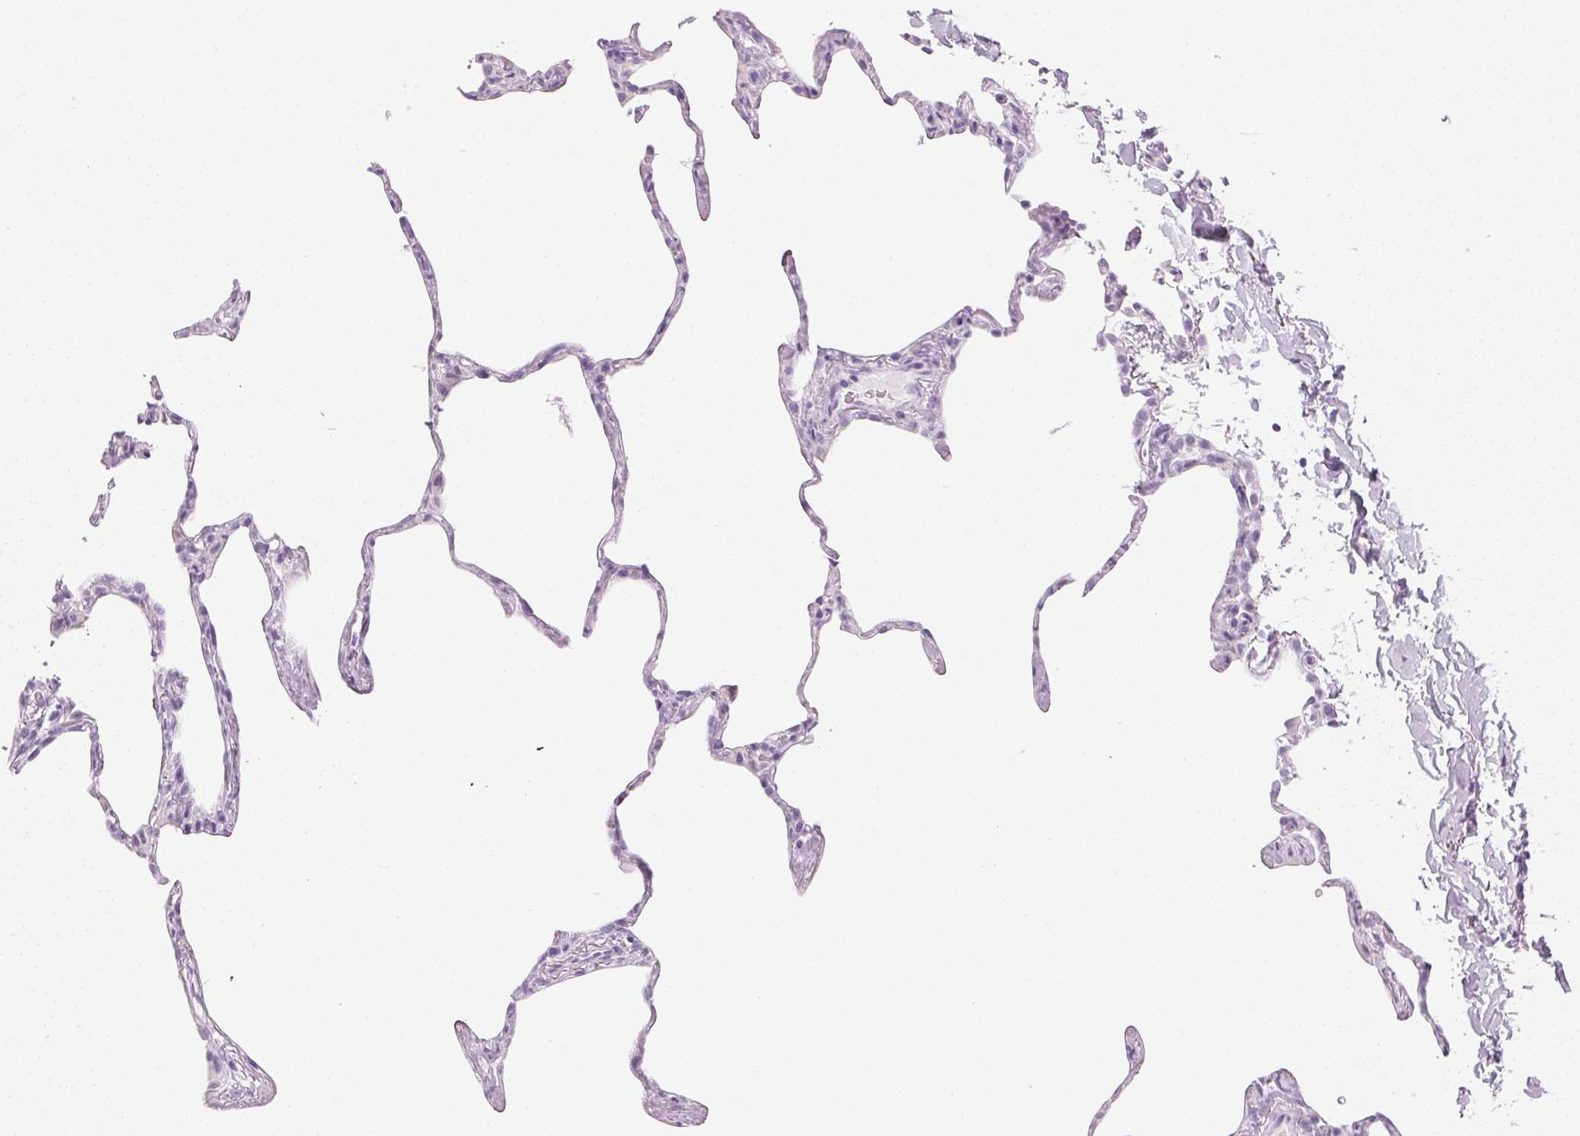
{"staining": {"intensity": "negative", "quantity": "none", "location": "none"}, "tissue": "lung", "cell_type": "Alveolar cells", "image_type": "normal", "snomed": [{"axis": "morphology", "description": "Normal tissue, NOS"}, {"axis": "topography", "description": "Lung"}], "caption": "Human lung stained for a protein using IHC reveals no staining in alveolar cells.", "gene": "IGFBP1", "patient": {"sex": "male", "age": 65}}